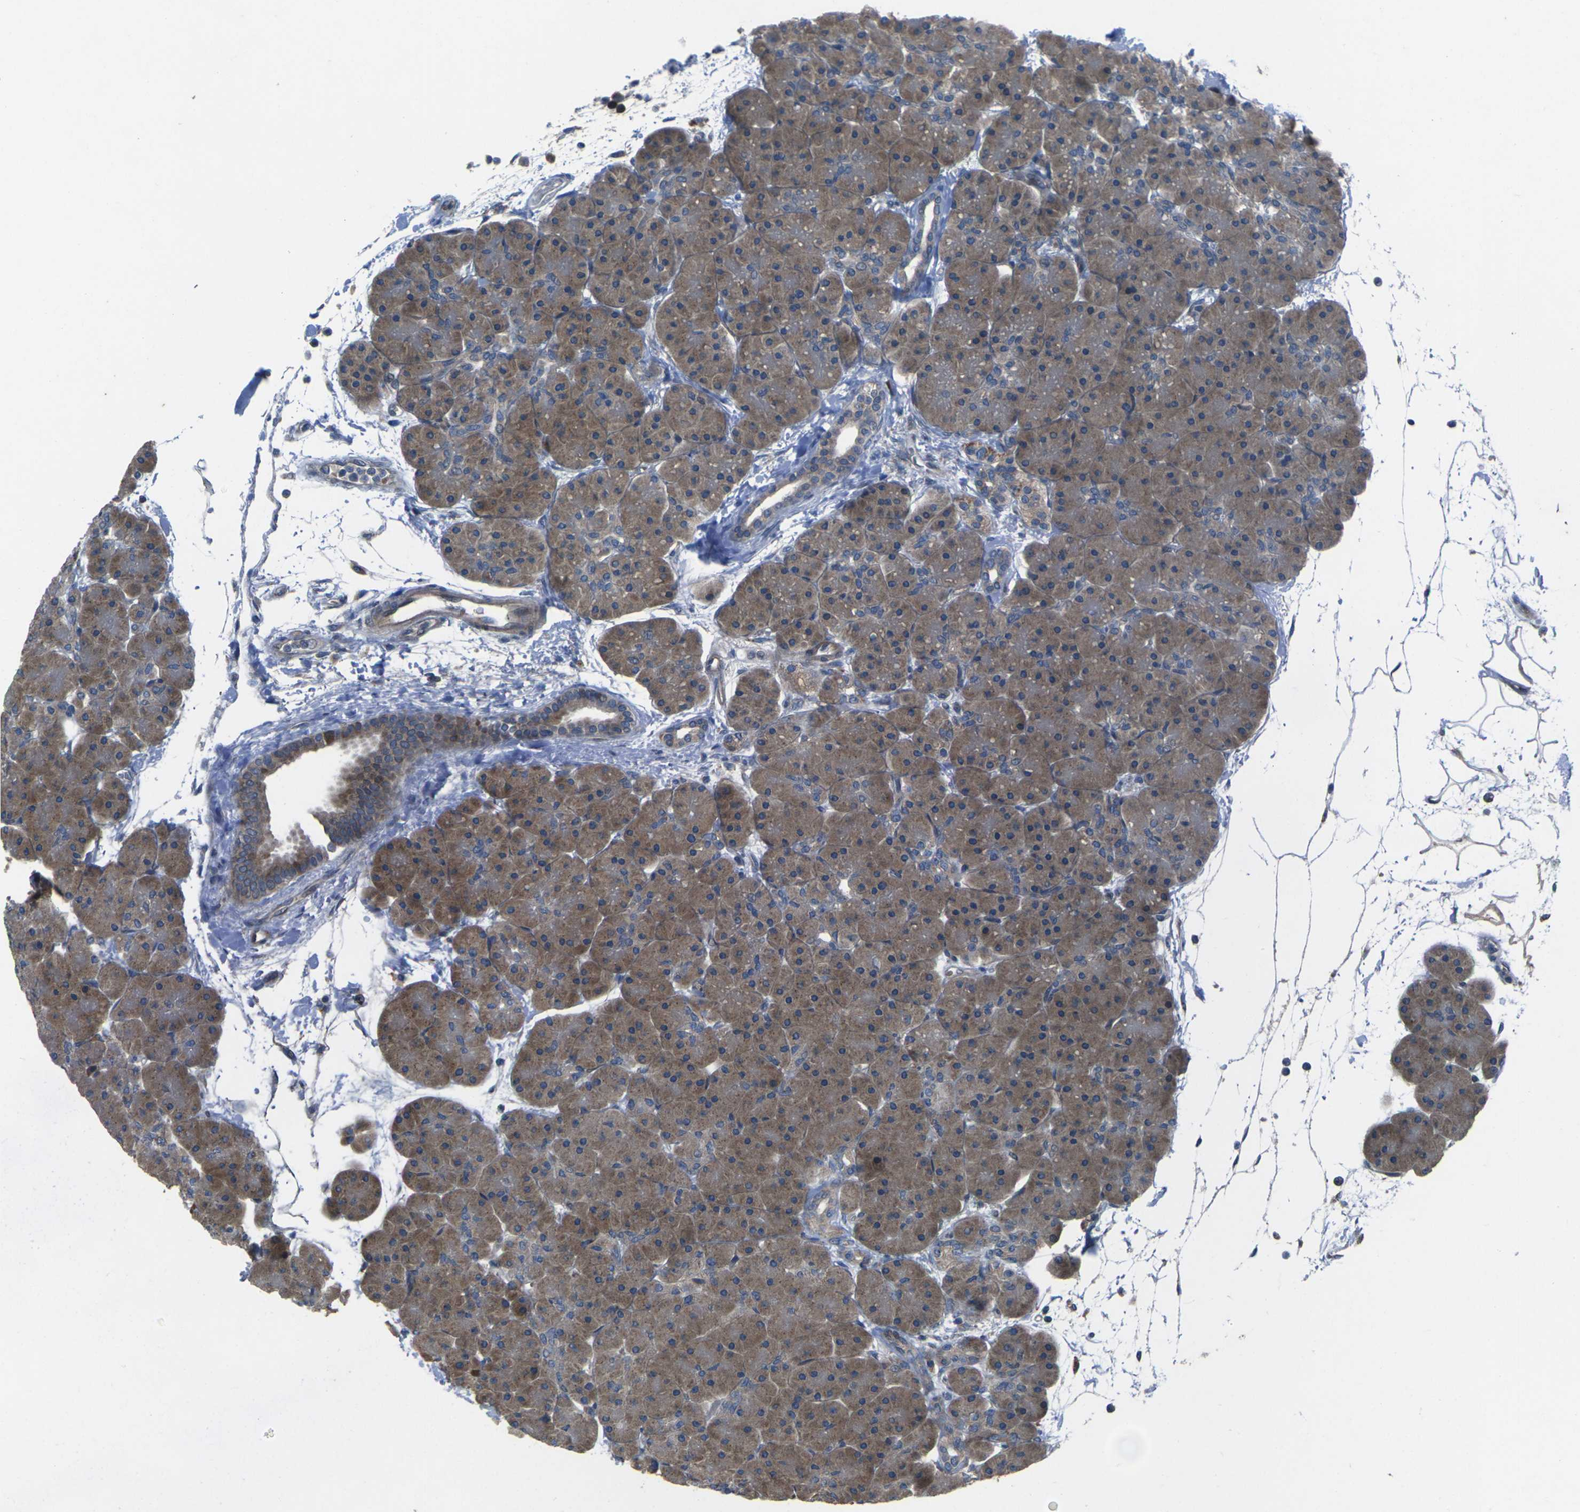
{"staining": {"intensity": "moderate", "quantity": ">75%", "location": "cytoplasmic/membranous"}, "tissue": "pancreas", "cell_type": "Exocrine glandular cells", "image_type": "normal", "snomed": [{"axis": "morphology", "description": "Normal tissue, NOS"}, {"axis": "topography", "description": "Pancreas"}], "caption": "Immunohistochemical staining of benign human pancreas demonstrates moderate cytoplasmic/membranous protein staining in about >75% of exocrine glandular cells. The protein of interest is shown in brown color, while the nuclei are stained blue.", "gene": "EDNRA", "patient": {"sex": "male", "age": 66}}